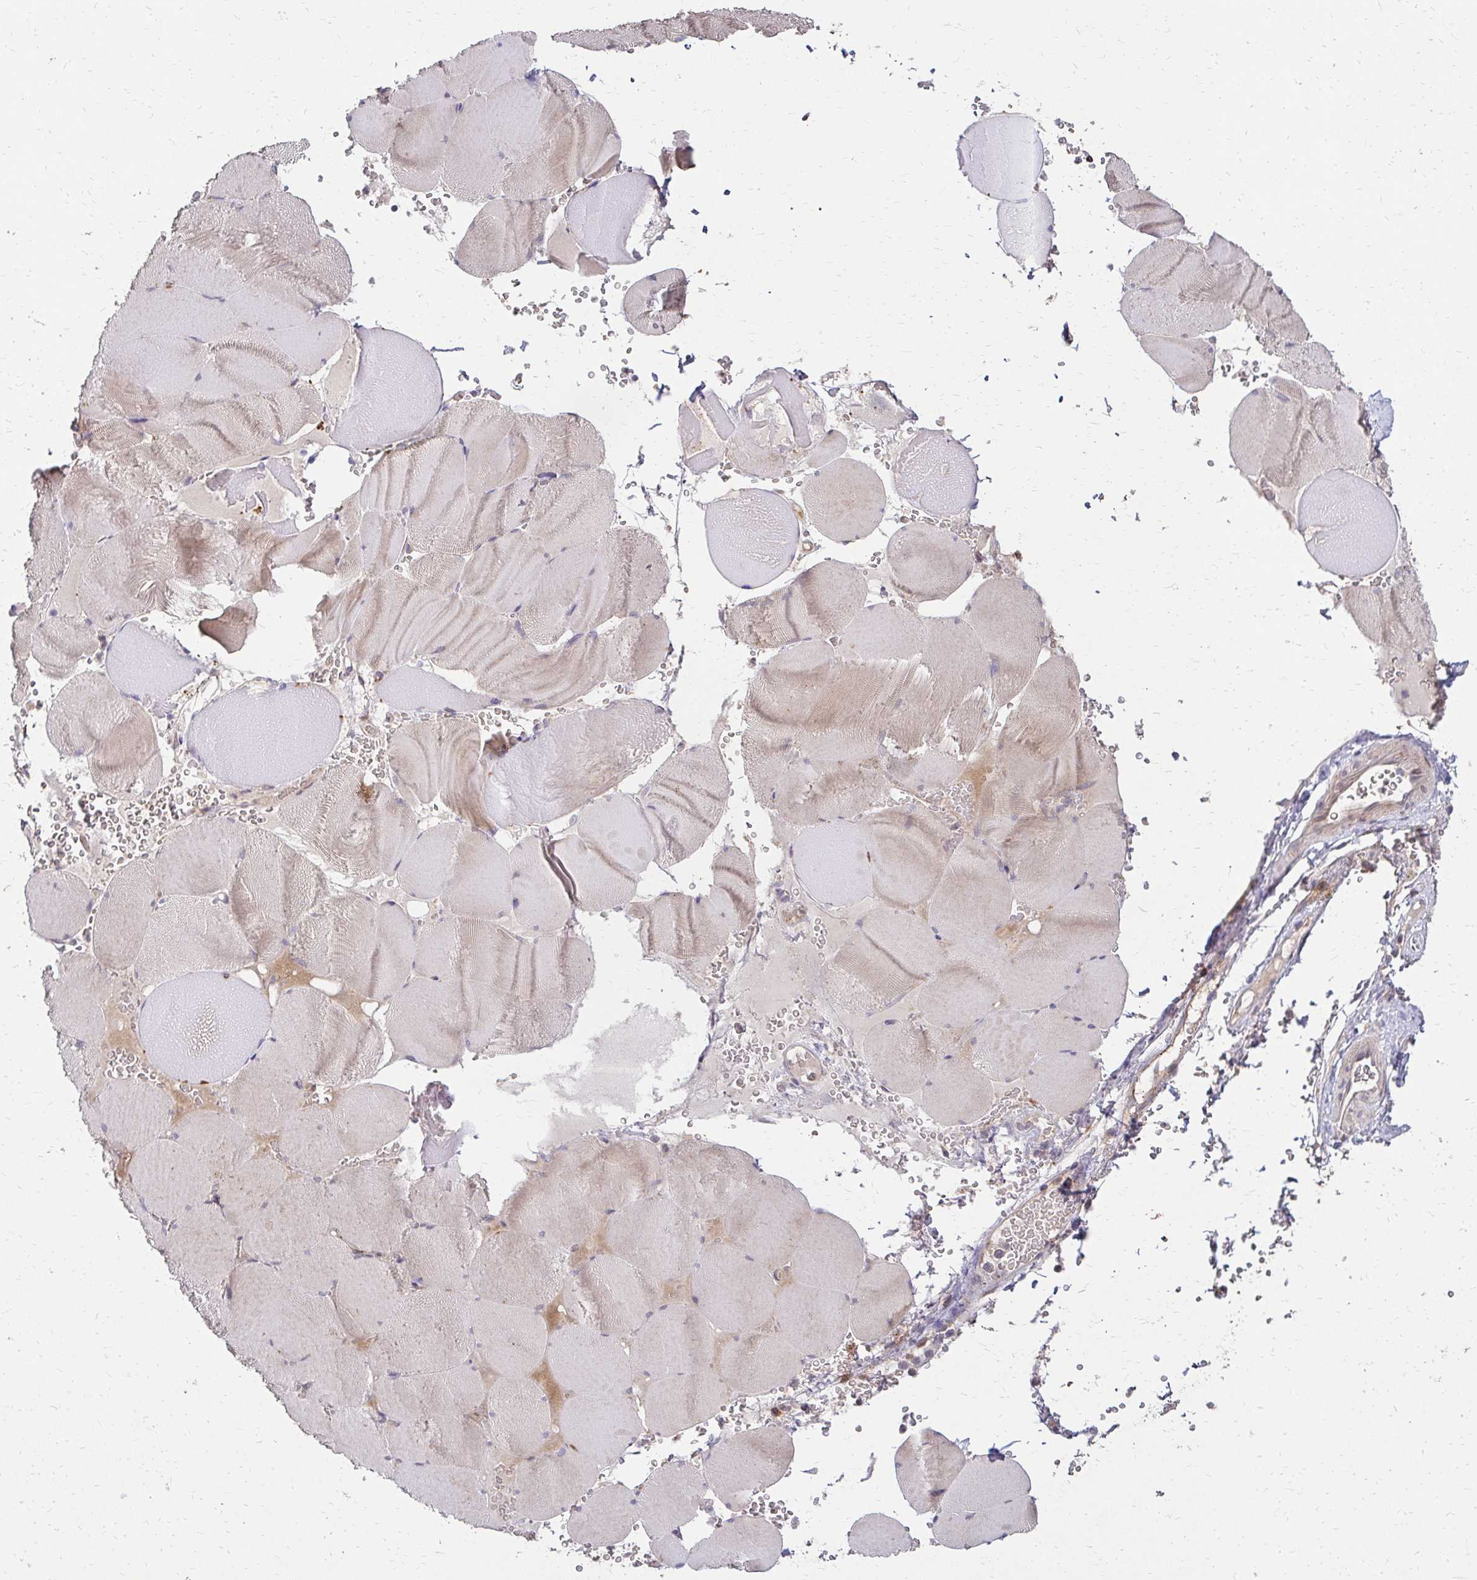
{"staining": {"intensity": "weak", "quantity": "25%-75%", "location": "cytoplasmic/membranous"}, "tissue": "skeletal muscle", "cell_type": "Myocytes", "image_type": "normal", "snomed": [{"axis": "morphology", "description": "Normal tissue, NOS"}, {"axis": "topography", "description": "Skeletal muscle"}, {"axis": "topography", "description": "Head-Neck"}], "caption": "Weak cytoplasmic/membranous positivity for a protein is present in about 25%-75% of myocytes of normal skeletal muscle using IHC.", "gene": "IDUA", "patient": {"sex": "male", "age": 66}}